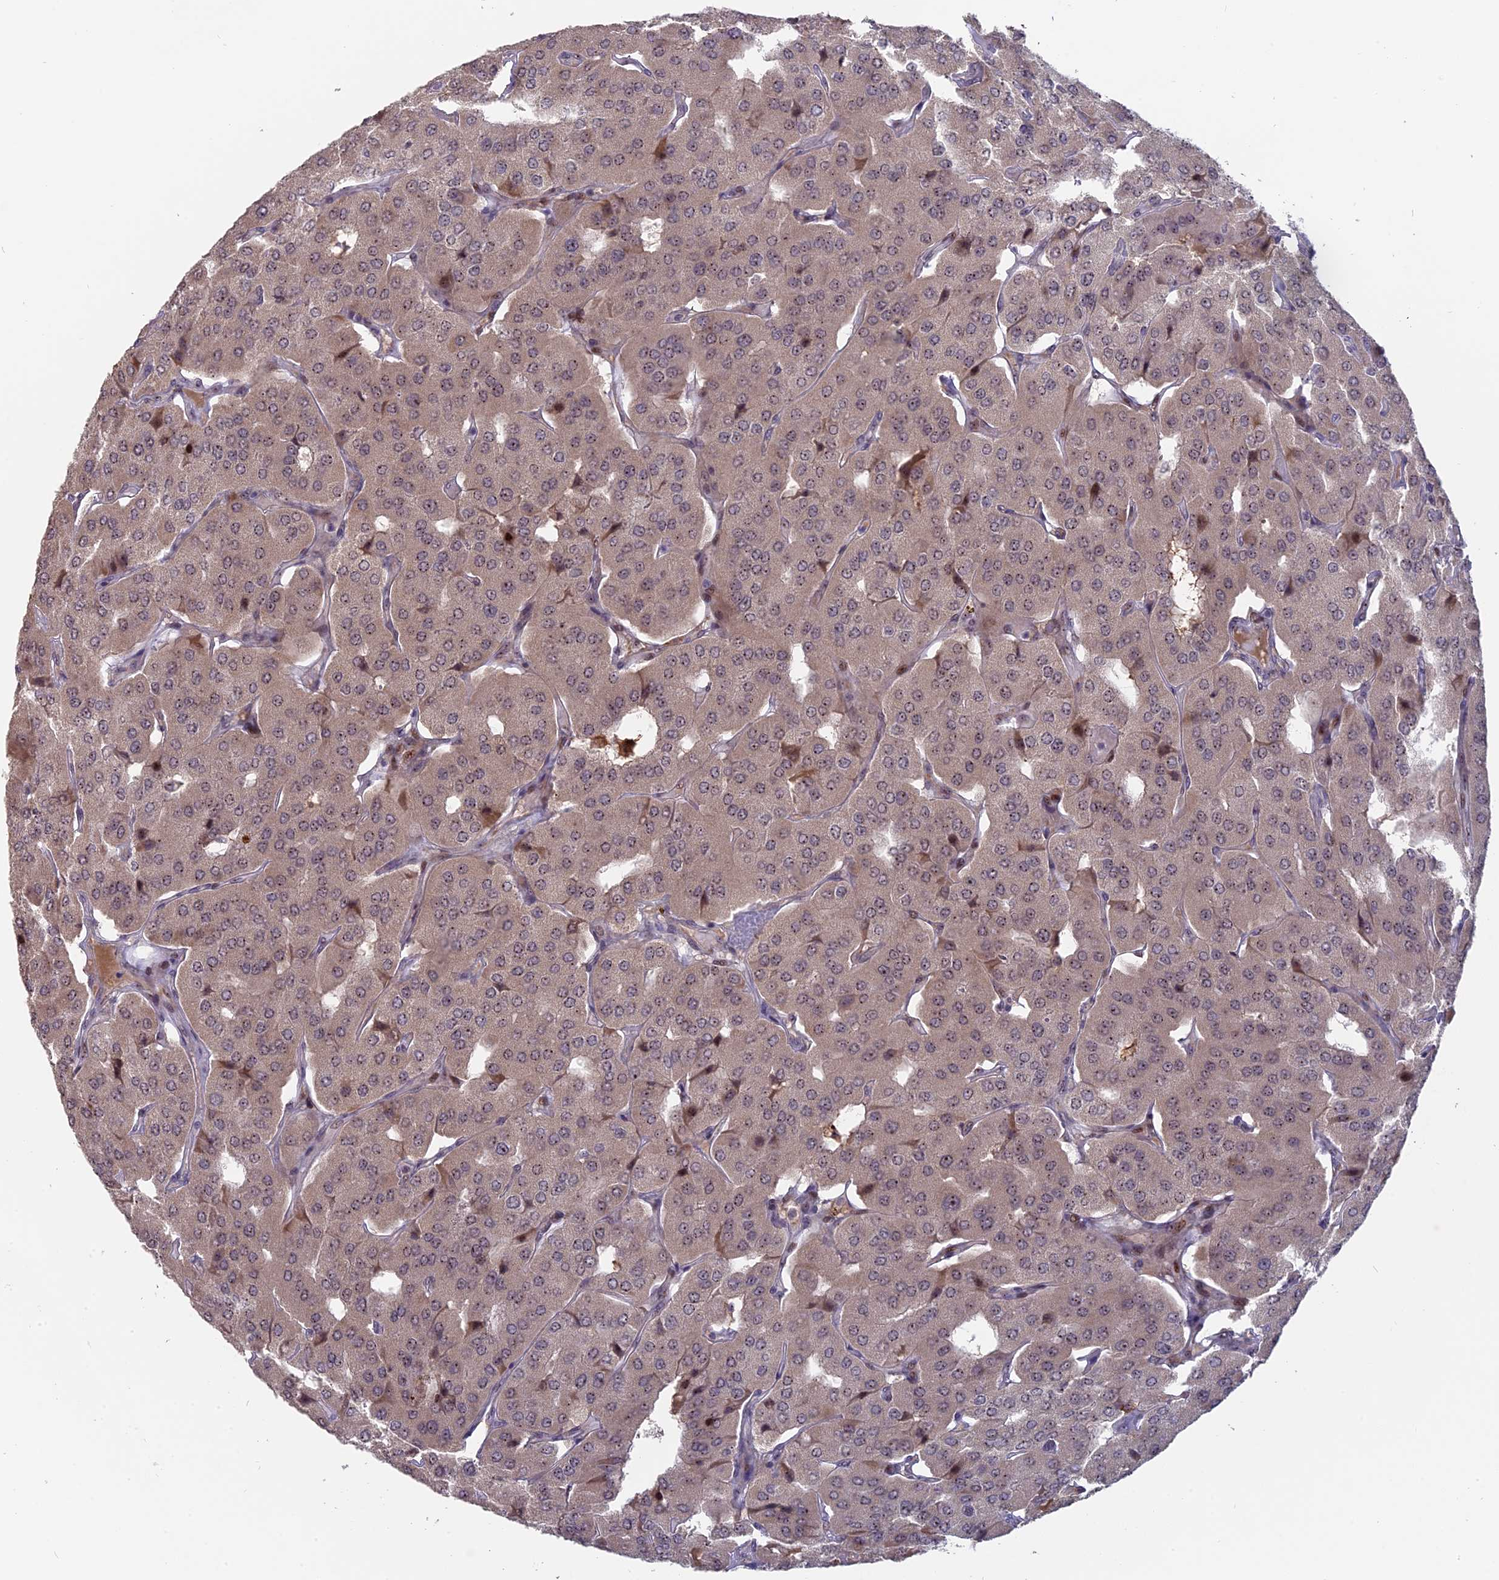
{"staining": {"intensity": "weak", "quantity": ">75%", "location": "cytoplasmic/membranous"}, "tissue": "parathyroid gland", "cell_type": "Glandular cells", "image_type": "normal", "snomed": [{"axis": "morphology", "description": "Normal tissue, NOS"}, {"axis": "morphology", "description": "Adenoma, NOS"}, {"axis": "topography", "description": "Parathyroid gland"}], "caption": "Immunohistochemistry (IHC) photomicrograph of unremarkable parathyroid gland stained for a protein (brown), which displays low levels of weak cytoplasmic/membranous positivity in about >75% of glandular cells.", "gene": "FAM131A", "patient": {"sex": "female", "age": 86}}